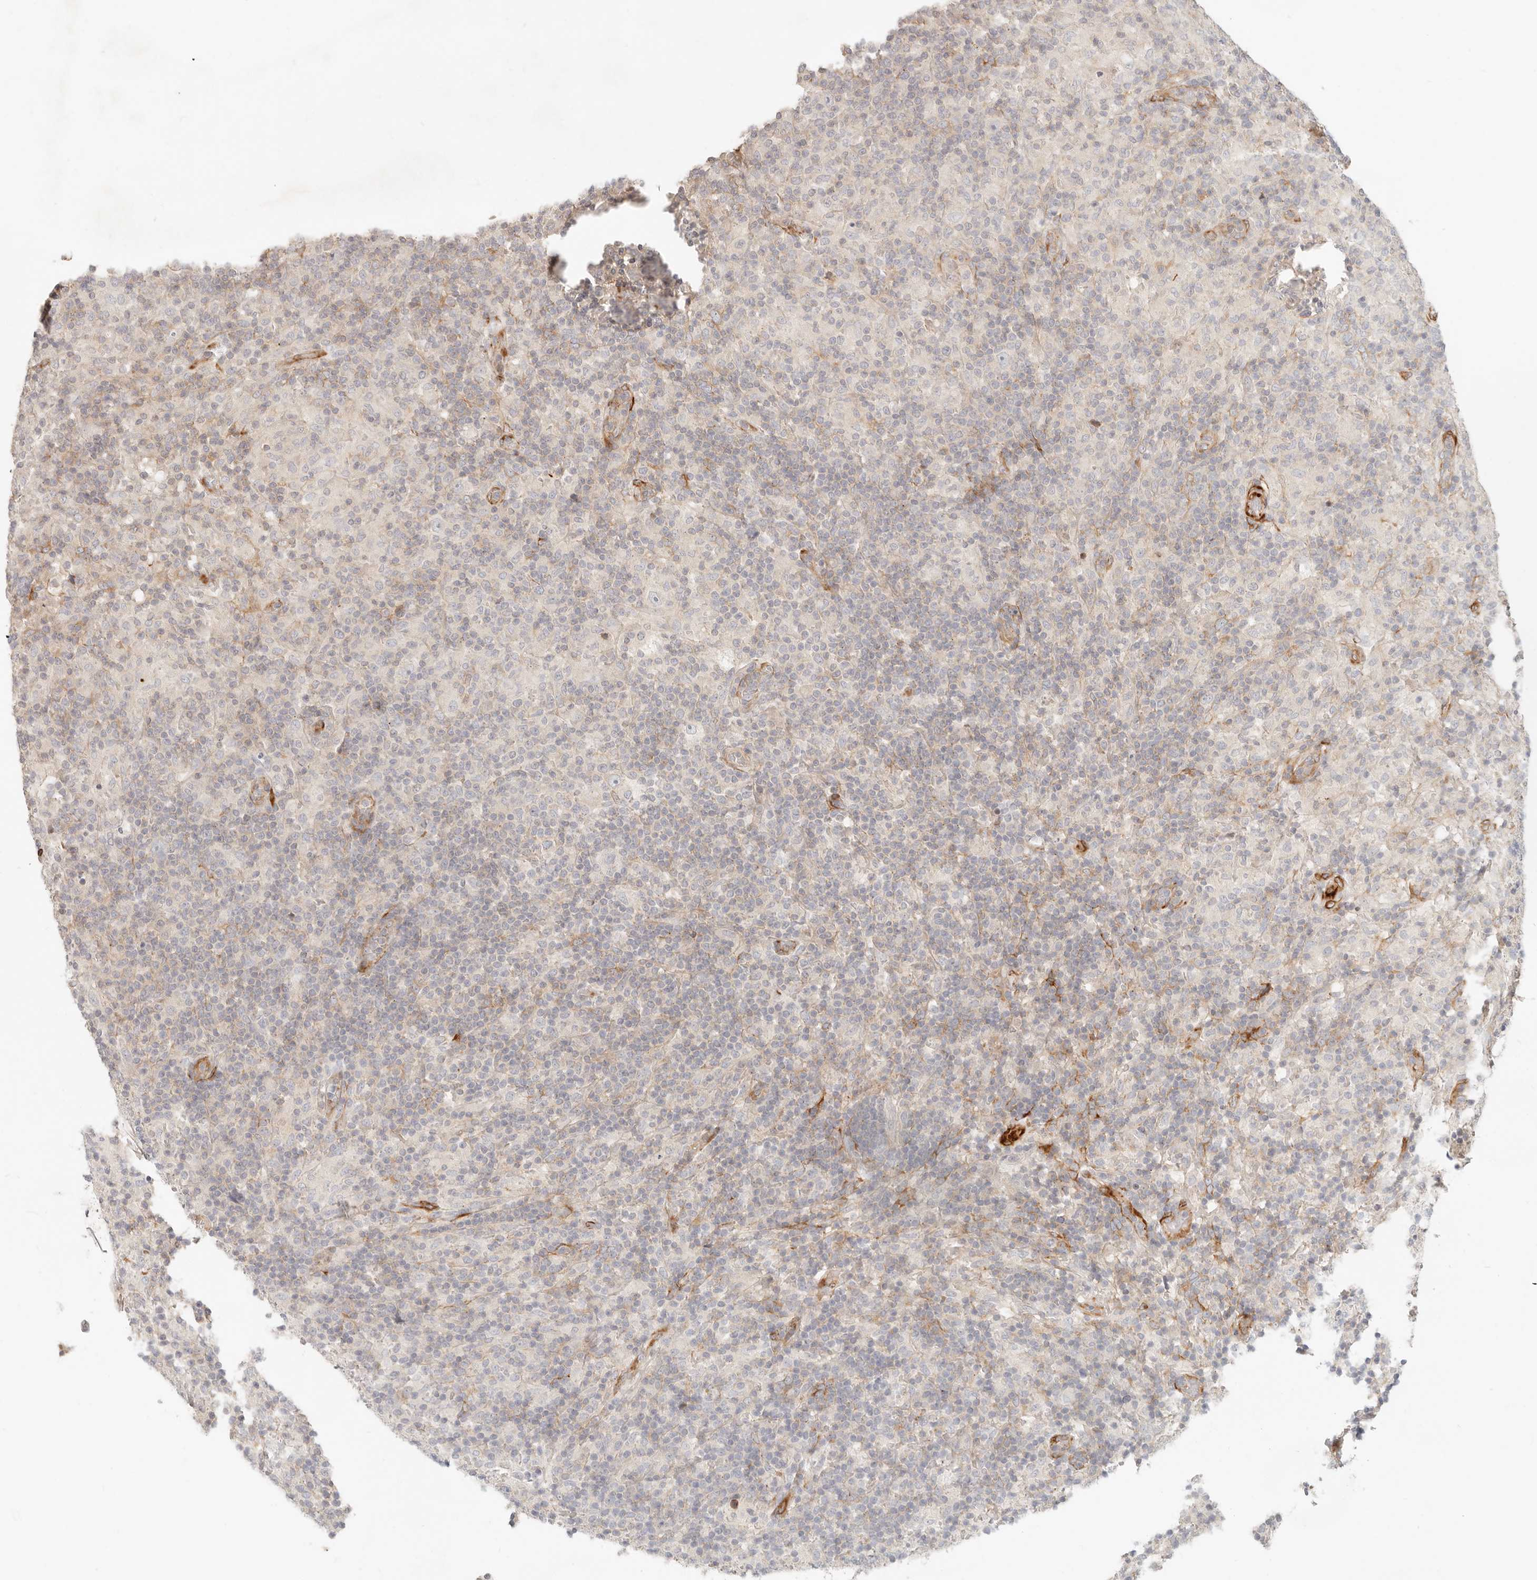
{"staining": {"intensity": "negative", "quantity": "none", "location": "none"}, "tissue": "lymphoma", "cell_type": "Tumor cells", "image_type": "cancer", "snomed": [{"axis": "morphology", "description": "Hodgkin's disease, NOS"}, {"axis": "topography", "description": "Lymph node"}], "caption": "Tumor cells are negative for brown protein staining in lymphoma. (DAB immunohistochemistry with hematoxylin counter stain).", "gene": "SASS6", "patient": {"sex": "male", "age": 70}}